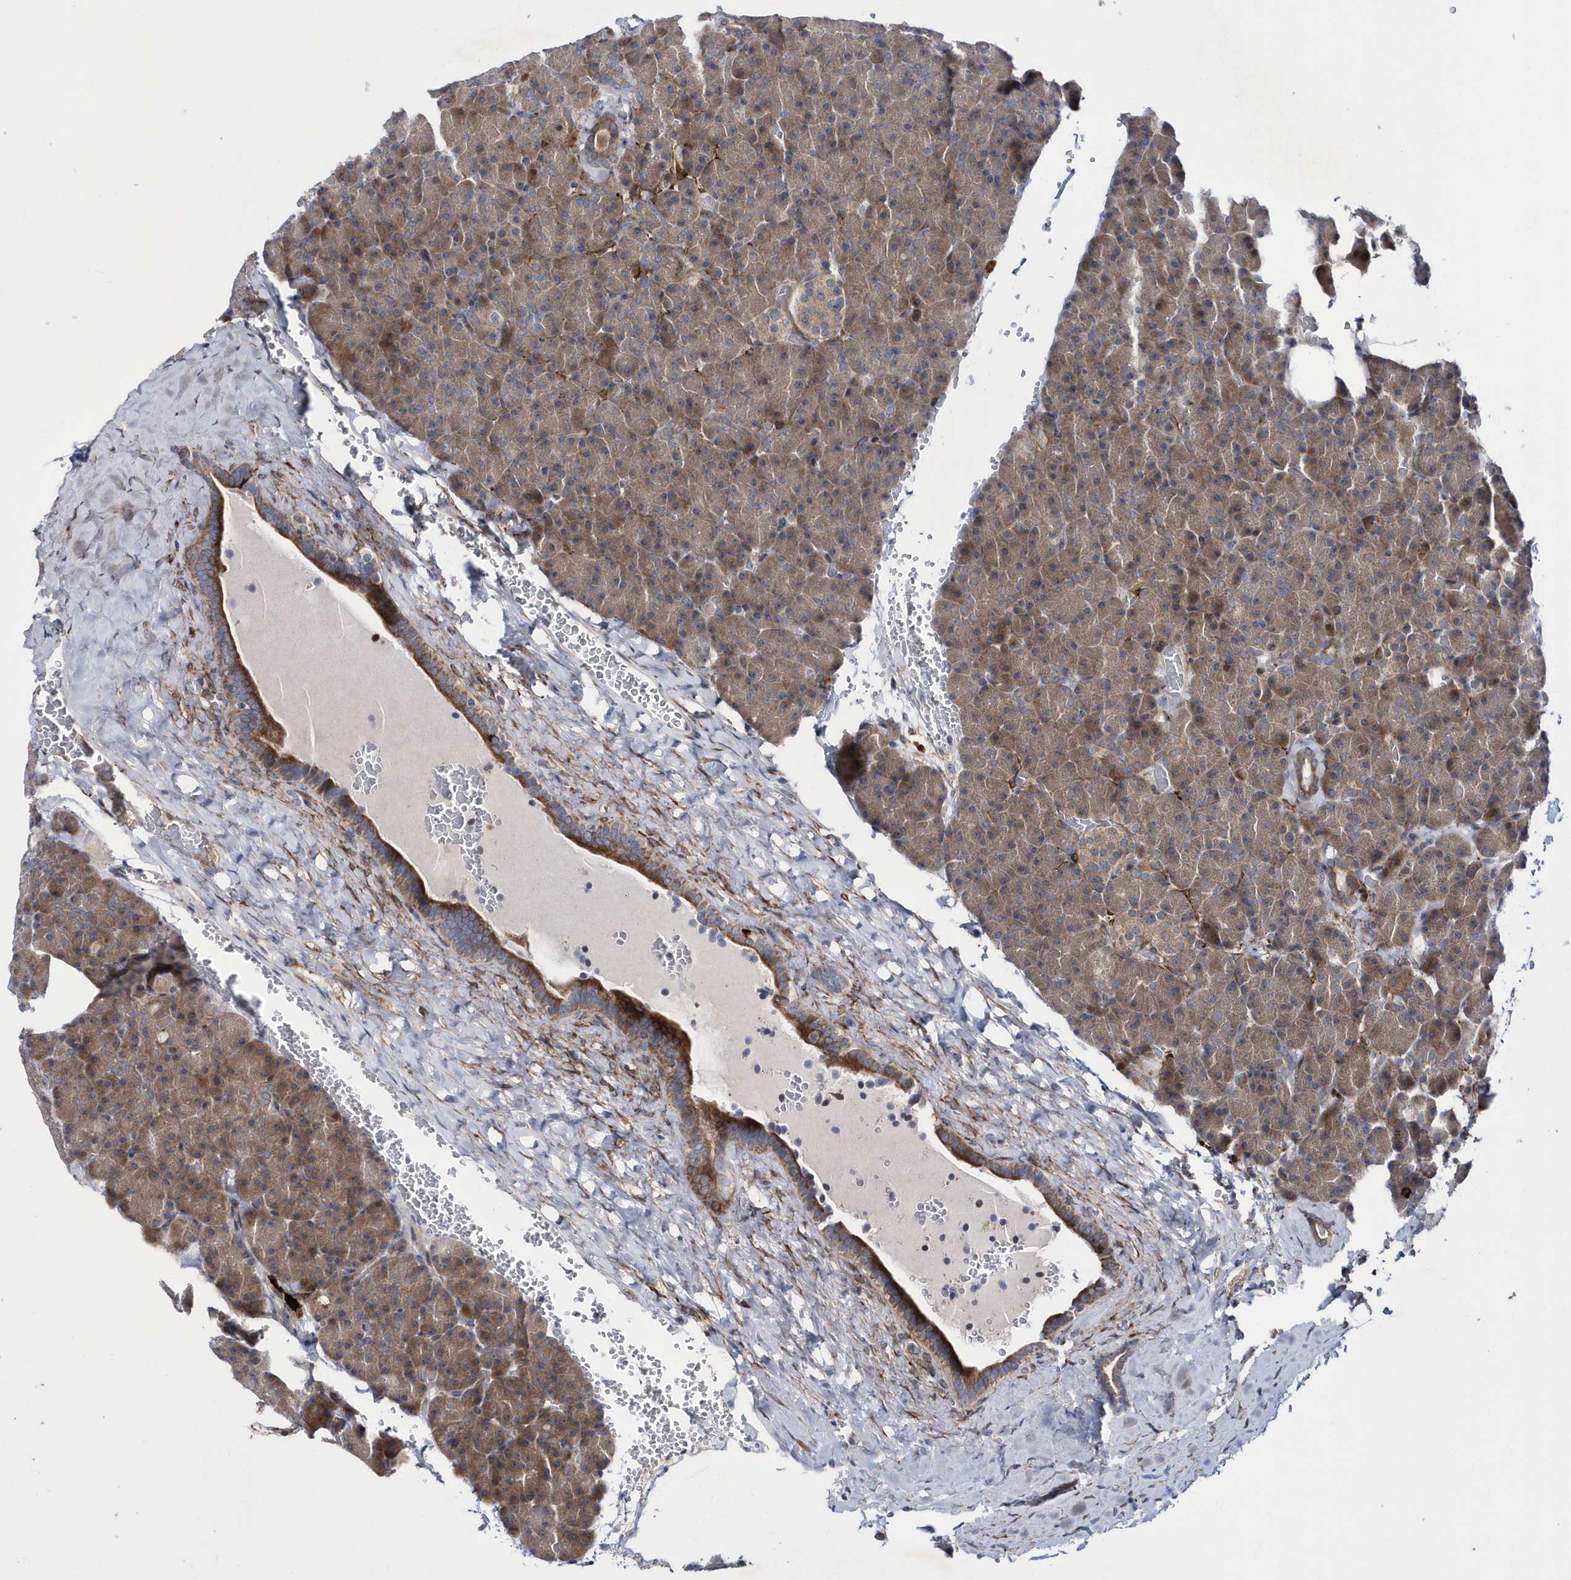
{"staining": {"intensity": "moderate", "quantity": "25%-75%", "location": "cytoplasmic/membranous"}, "tissue": "pancreas", "cell_type": "Exocrine glandular cells", "image_type": "normal", "snomed": [{"axis": "morphology", "description": "Normal tissue, NOS"}, {"axis": "topography", "description": "Pancreas"}], "caption": "About 25%-75% of exocrine glandular cells in benign human pancreas exhibit moderate cytoplasmic/membranous protein staining as visualized by brown immunohistochemical staining.", "gene": "DSPP", "patient": {"sex": "female", "age": 35}}